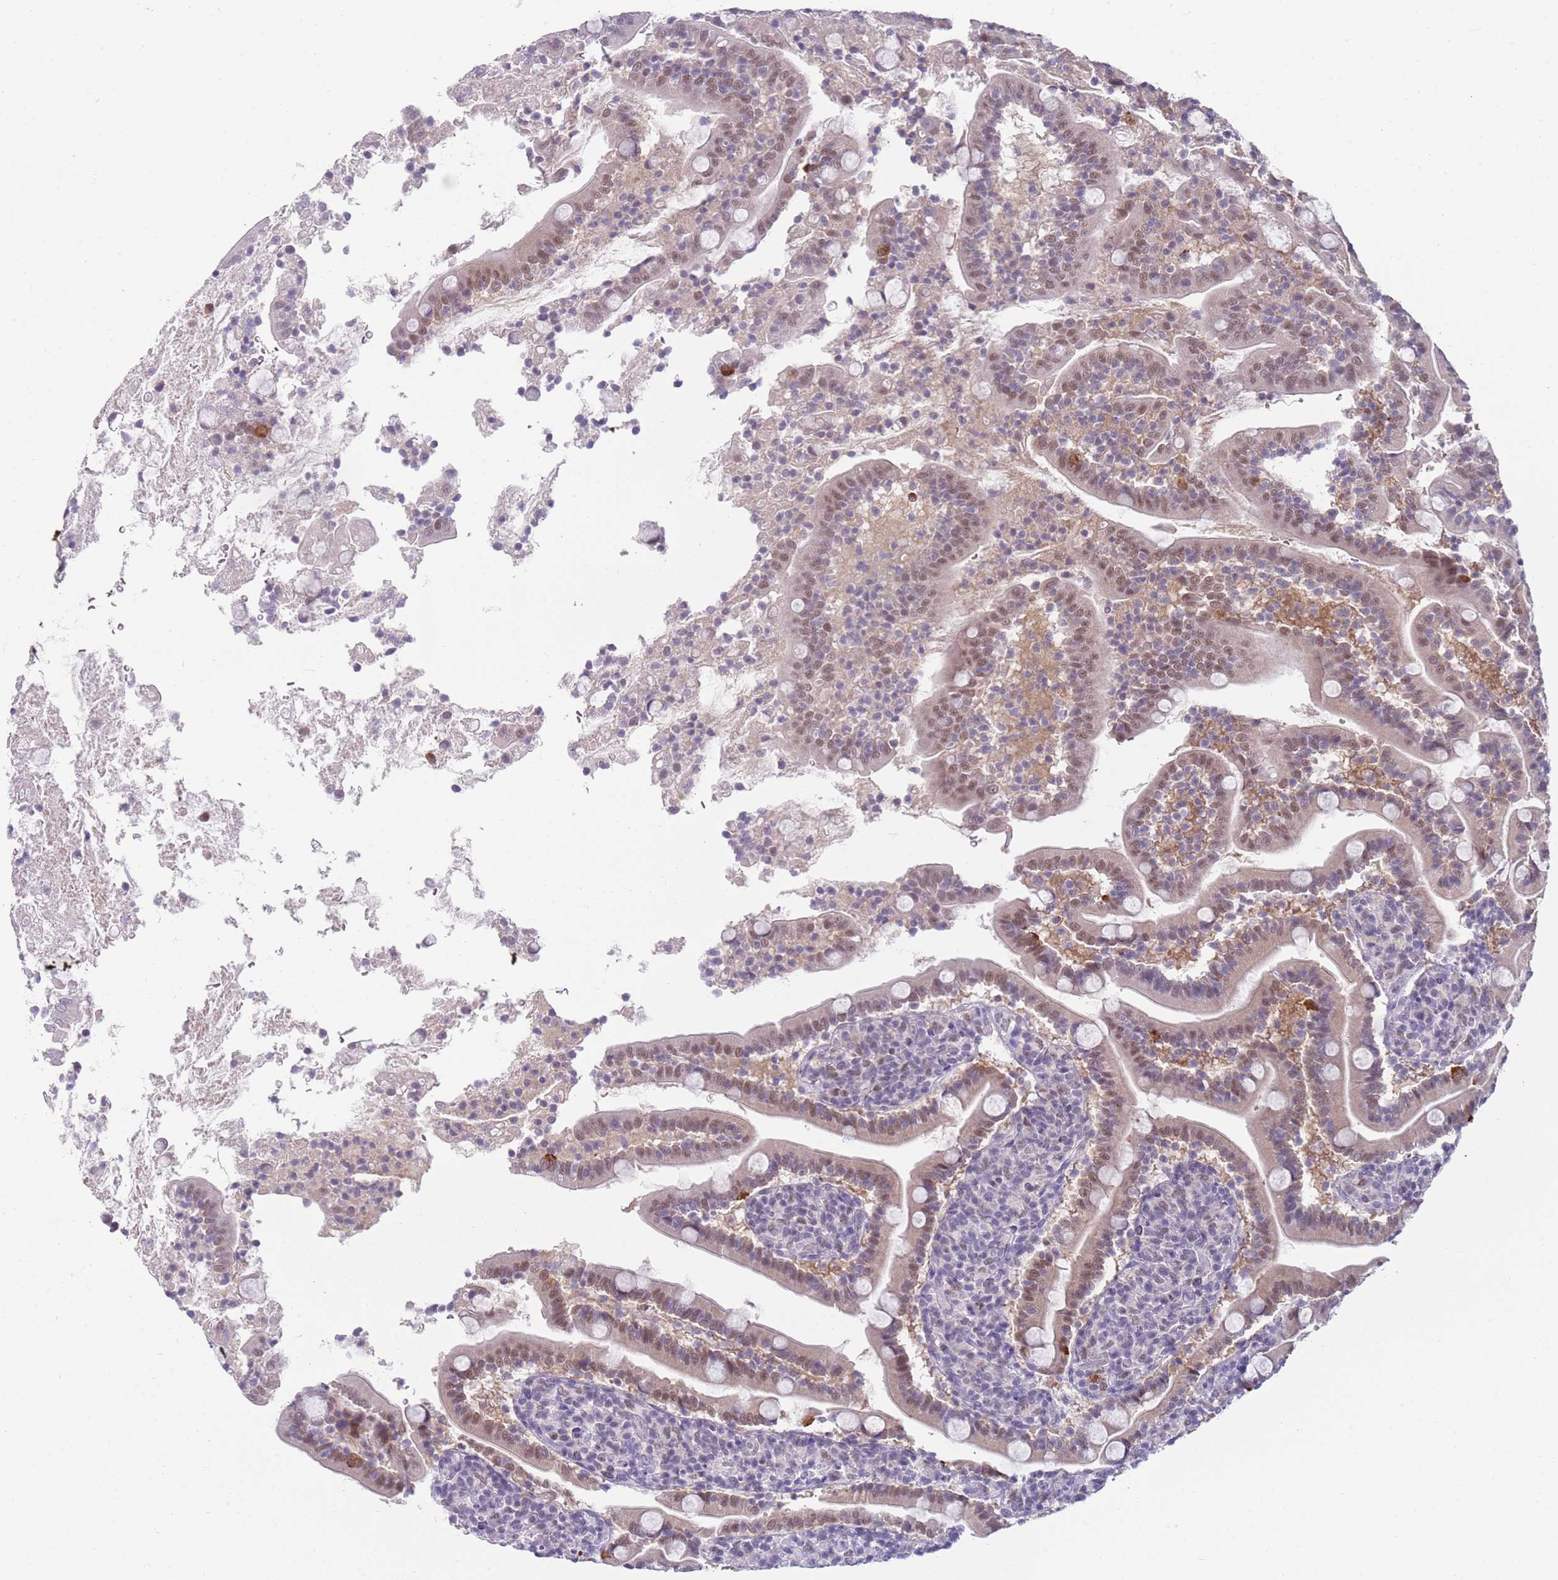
{"staining": {"intensity": "moderate", "quantity": ">75%", "location": "nuclear"}, "tissue": "duodenum", "cell_type": "Glandular cells", "image_type": "normal", "snomed": [{"axis": "morphology", "description": "Normal tissue, NOS"}, {"axis": "topography", "description": "Duodenum"}], "caption": "An immunohistochemistry (IHC) image of benign tissue is shown. Protein staining in brown highlights moderate nuclear positivity in duodenum within glandular cells. The protein is shown in brown color, while the nuclei are stained blue.", "gene": "SEPHS2", "patient": {"sex": "male", "age": 35}}